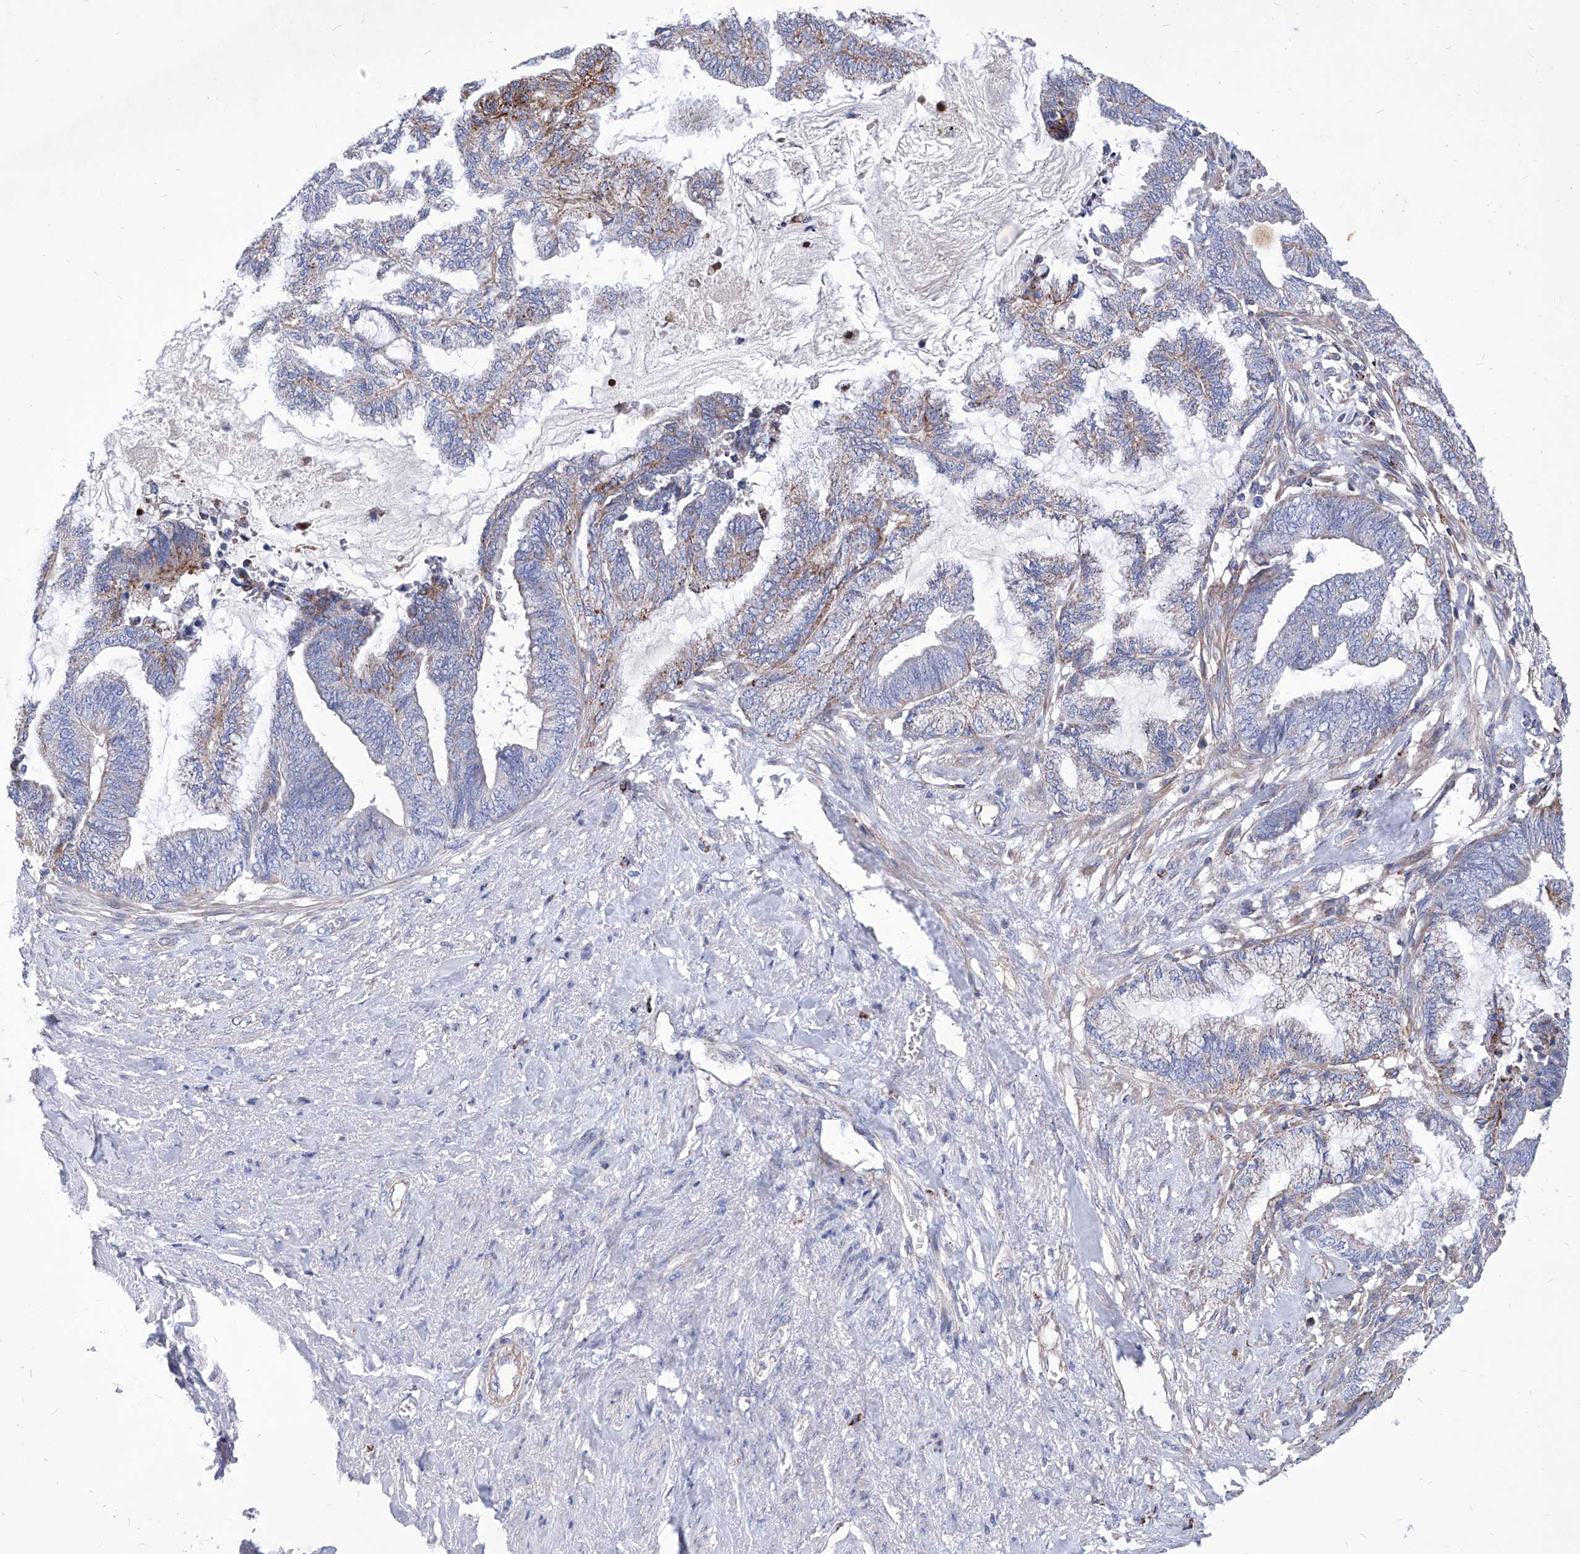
{"staining": {"intensity": "moderate", "quantity": "<25%", "location": "cytoplasmic/membranous"}, "tissue": "endometrial cancer", "cell_type": "Tumor cells", "image_type": "cancer", "snomed": [{"axis": "morphology", "description": "Adenocarcinoma, NOS"}, {"axis": "topography", "description": "Endometrium"}], "caption": "Endometrial cancer (adenocarcinoma) tissue exhibits moderate cytoplasmic/membranous positivity in about <25% of tumor cells", "gene": "HRNR", "patient": {"sex": "female", "age": 86}}